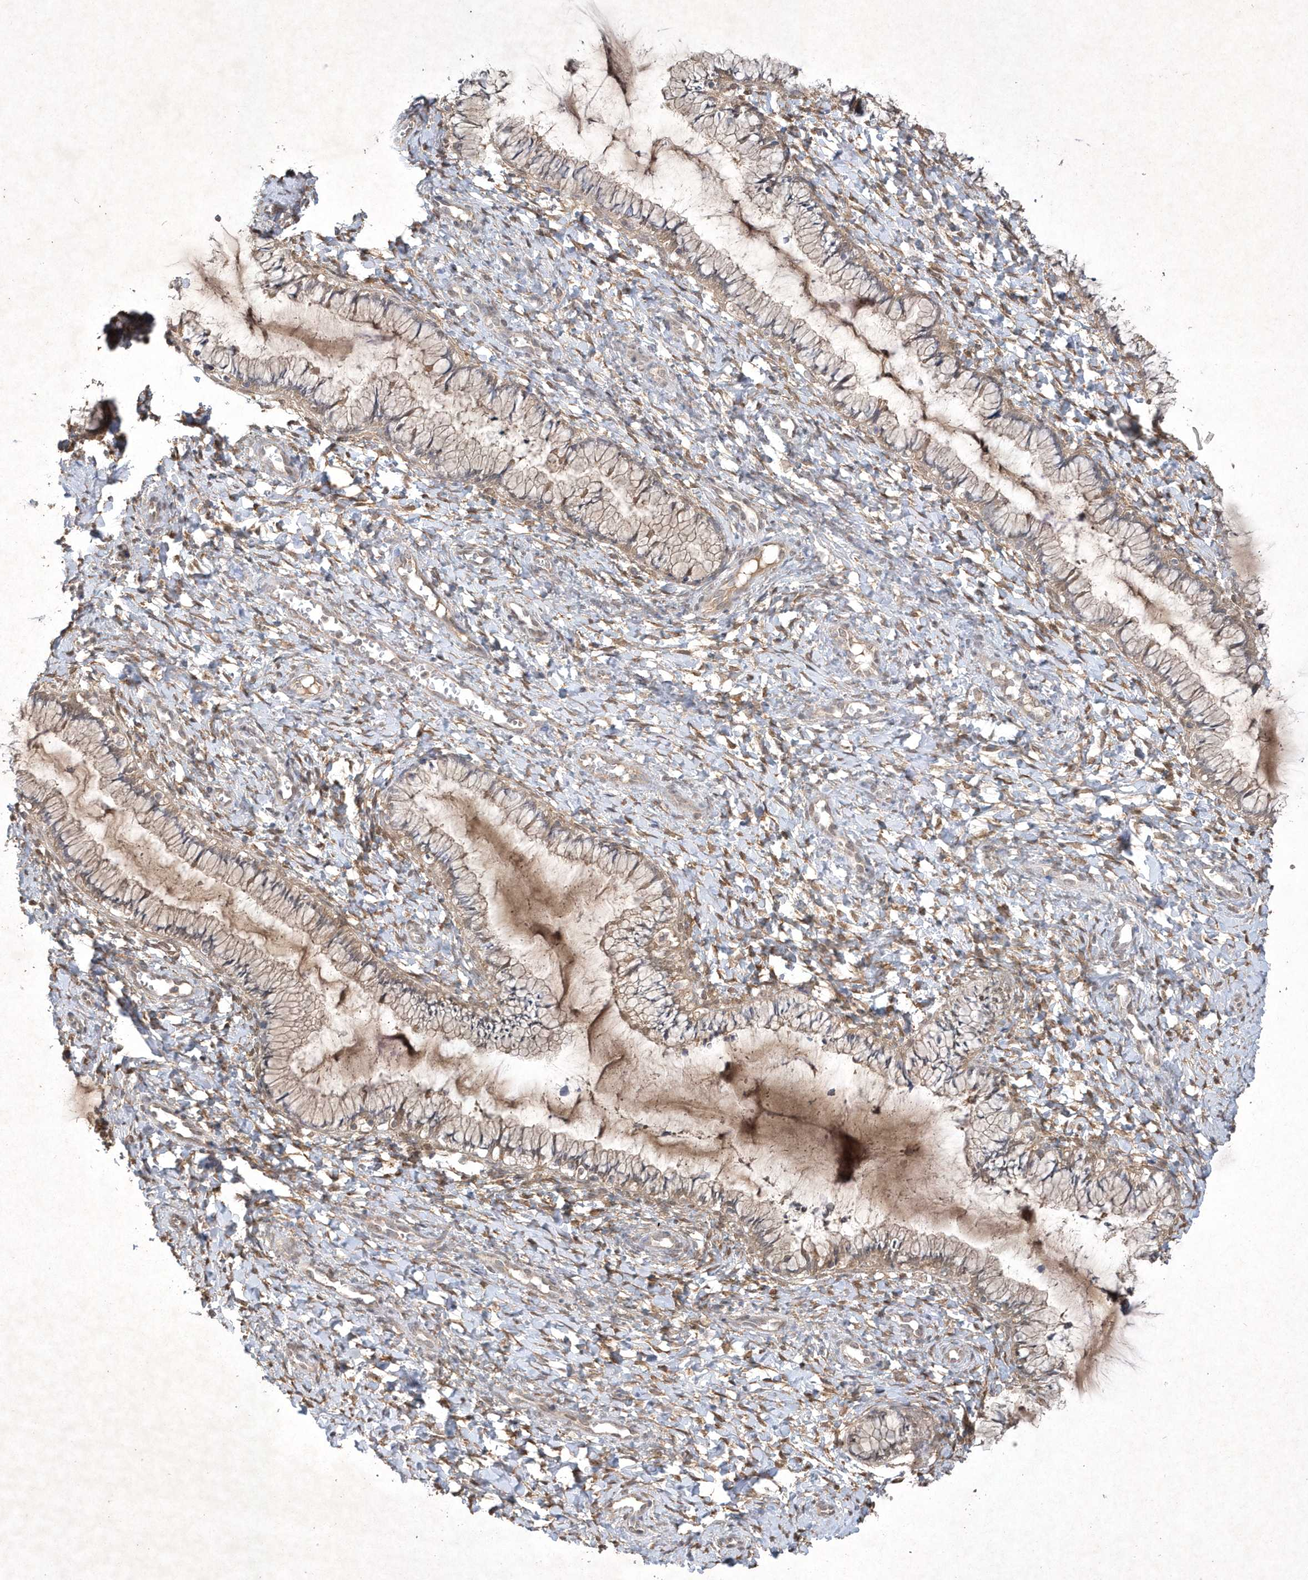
{"staining": {"intensity": "weak", "quantity": "25%-75%", "location": "cytoplasmic/membranous"}, "tissue": "cervix", "cell_type": "Glandular cells", "image_type": "normal", "snomed": [{"axis": "morphology", "description": "Normal tissue, NOS"}, {"axis": "morphology", "description": "Adenocarcinoma, NOS"}, {"axis": "topography", "description": "Cervix"}], "caption": "Cervix stained with DAB immunohistochemistry (IHC) displays low levels of weak cytoplasmic/membranous positivity in approximately 25%-75% of glandular cells.", "gene": "AKR7A2", "patient": {"sex": "female", "age": 29}}